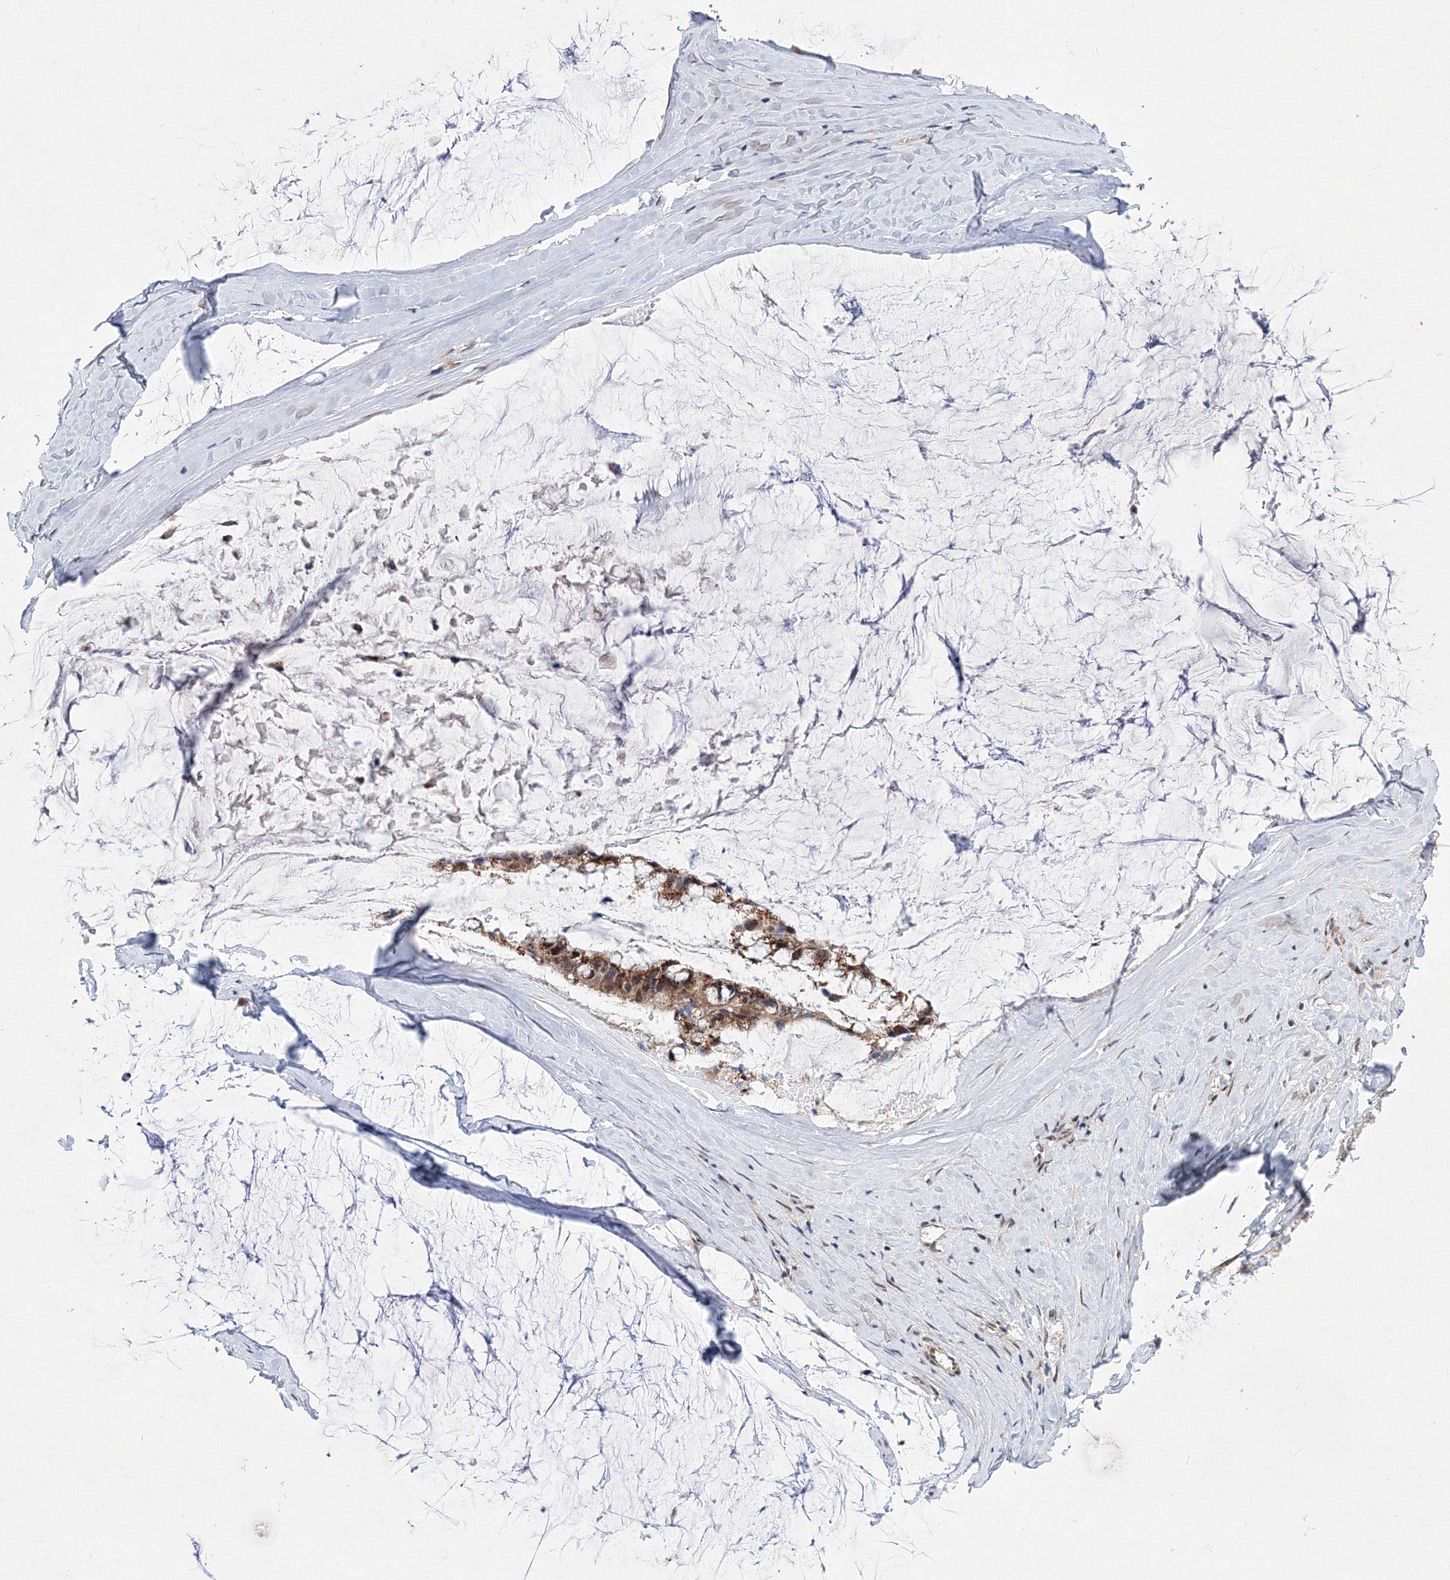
{"staining": {"intensity": "moderate", "quantity": ">75%", "location": "cytoplasmic/membranous"}, "tissue": "ovarian cancer", "cell_type": "Tumor cells", "image_type": "cancer", "snomed": [{"axis": "morphology", "description": "Cystadenocarcinoma, mucinous, NOS"}, {"axis": "topography", "description": "Ovary"}], "caption": "Mucinous cystadenocarcinoma (ovarian) stained for a protein (brown) reveals moderate cytoplasmic/membranous positive positivity in about >75% of tumor cells.", "gene": "GPN1", "patient": {"sex": "female", "age": 39}}